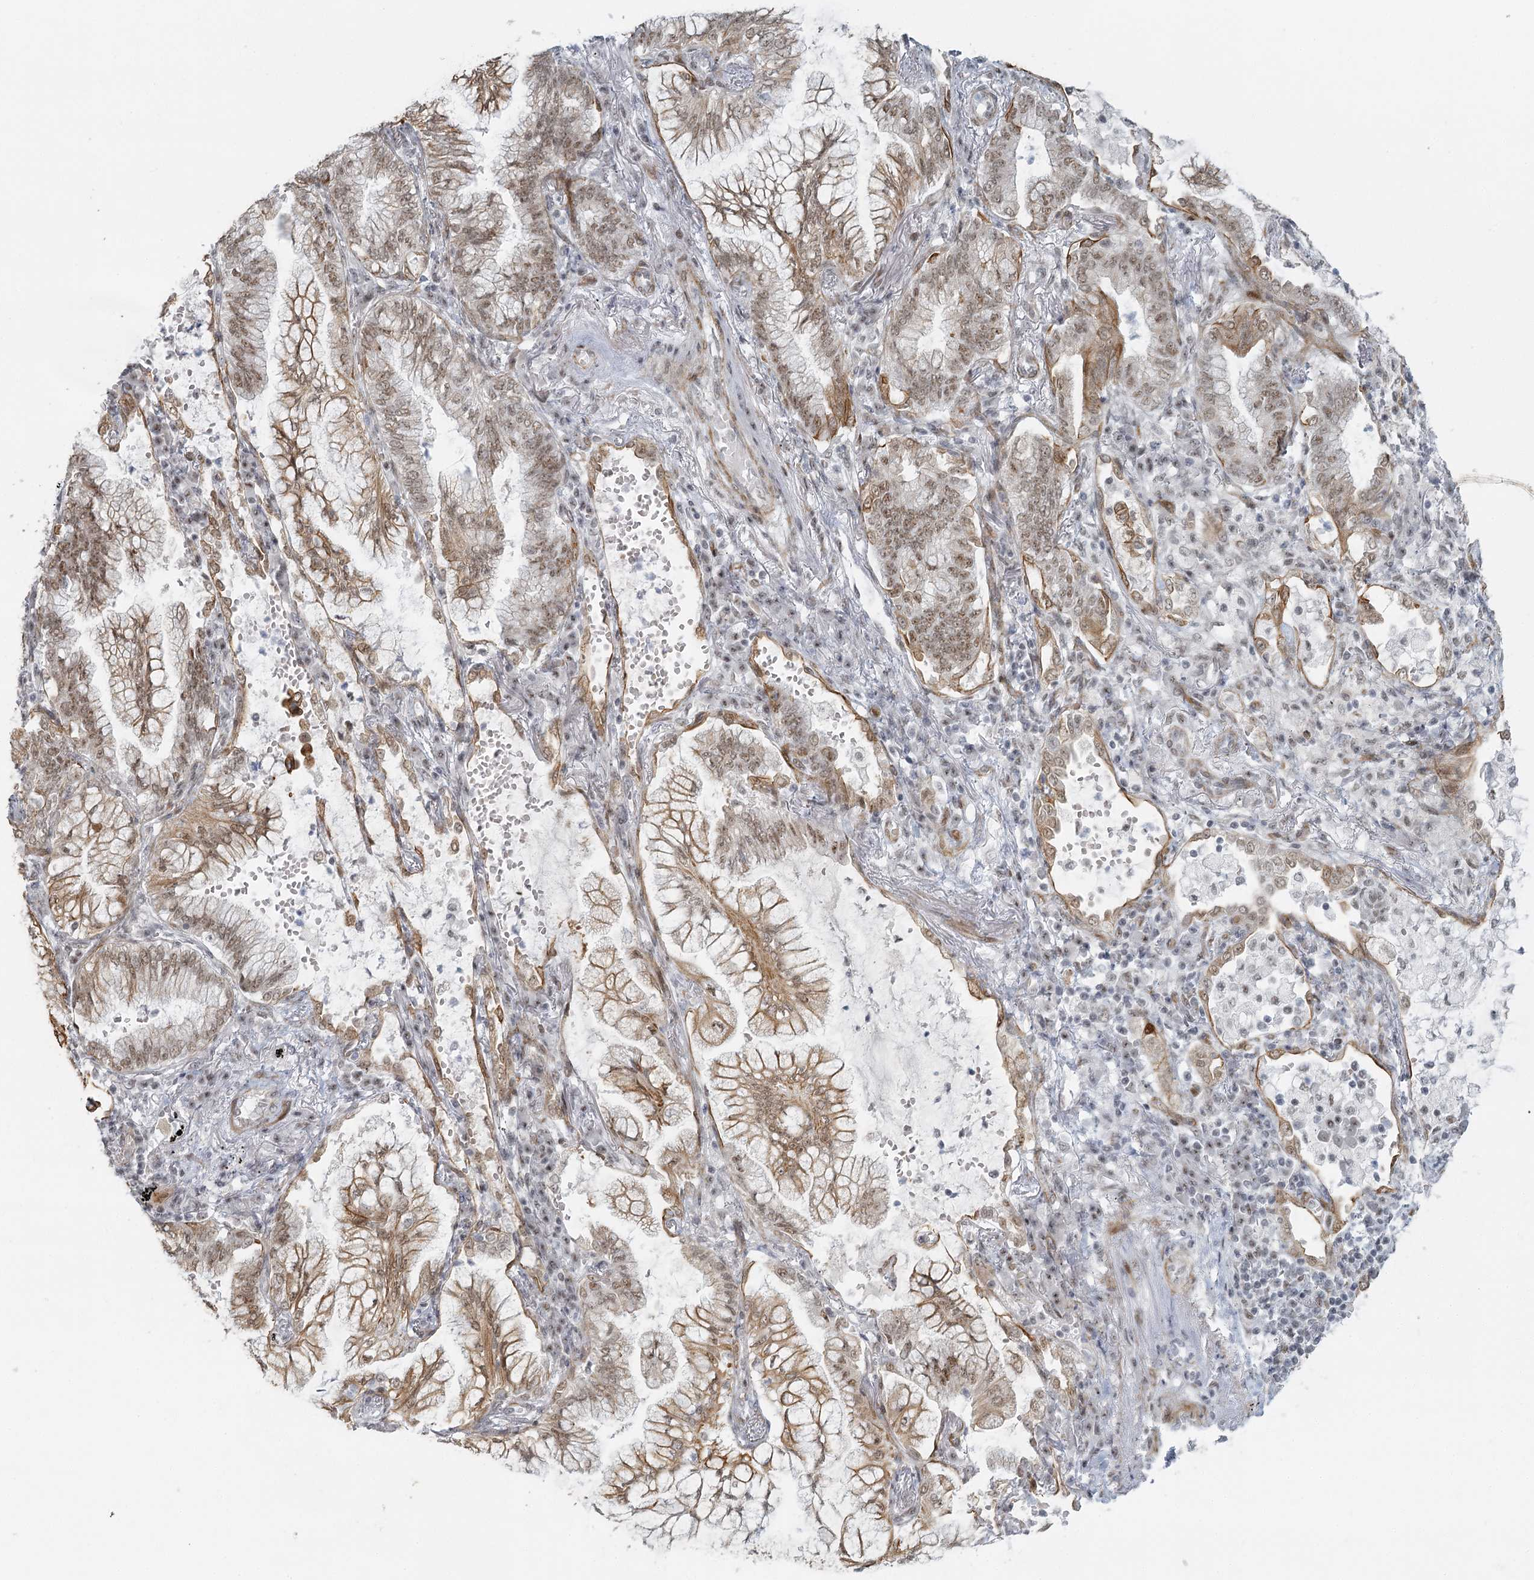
{"staining": {"intensity": "moderate", "quantity": ">75%", "location": "nuclear"}, "tissue": "lung cancer", "cell_type": "Tumor cells", "image_type": "cancer", "snomed": [{"axis": "morphology", "description": "Adenocarcinoma, NOS"}, {"axis": "topography", "description": "Lung"}], "caption": "Protein expression analysis of lung cancer exhibits moderate nuclear expression in about >75% of tumor cells.", "gene": "U2SURP", "patient": {"sex": "female", "age": 70}}